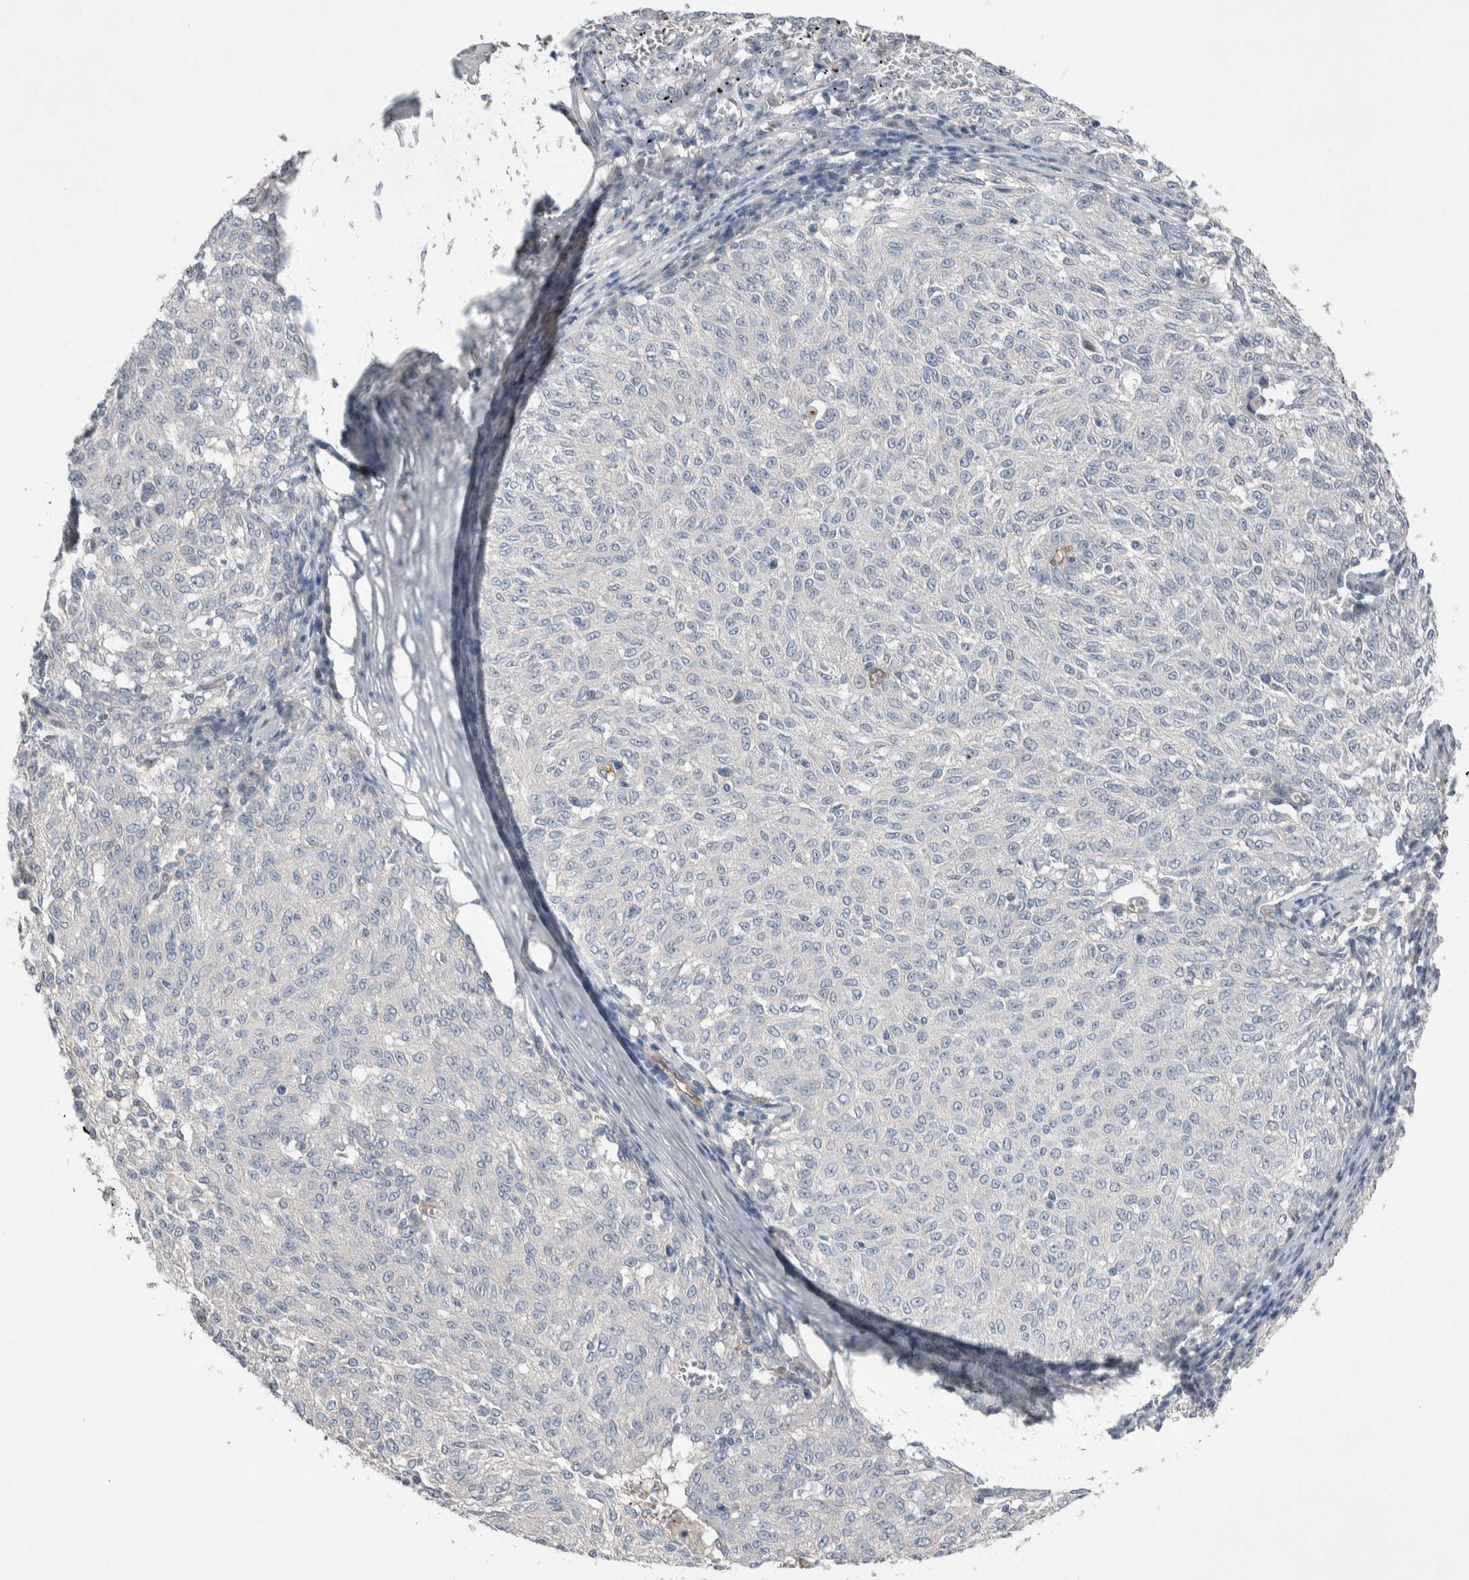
{"staining": {"intensity": "negative", "quantity": "none", "location": "none"}, "tissue": "melanoma", "cell_type": "Tumor cells", "image_type": "cancer", "snomed": [{"axis": "morphology", "description": "Malignant melanoma, NOS"}, {"axis": "topography", "description": "Skin"}], "caption": "This is an IHC histopathology image of malignant melanoma. There is no expression in tumor cells.", "gene": "CEP131", "patient": {"sex": "female", "age": 72}}